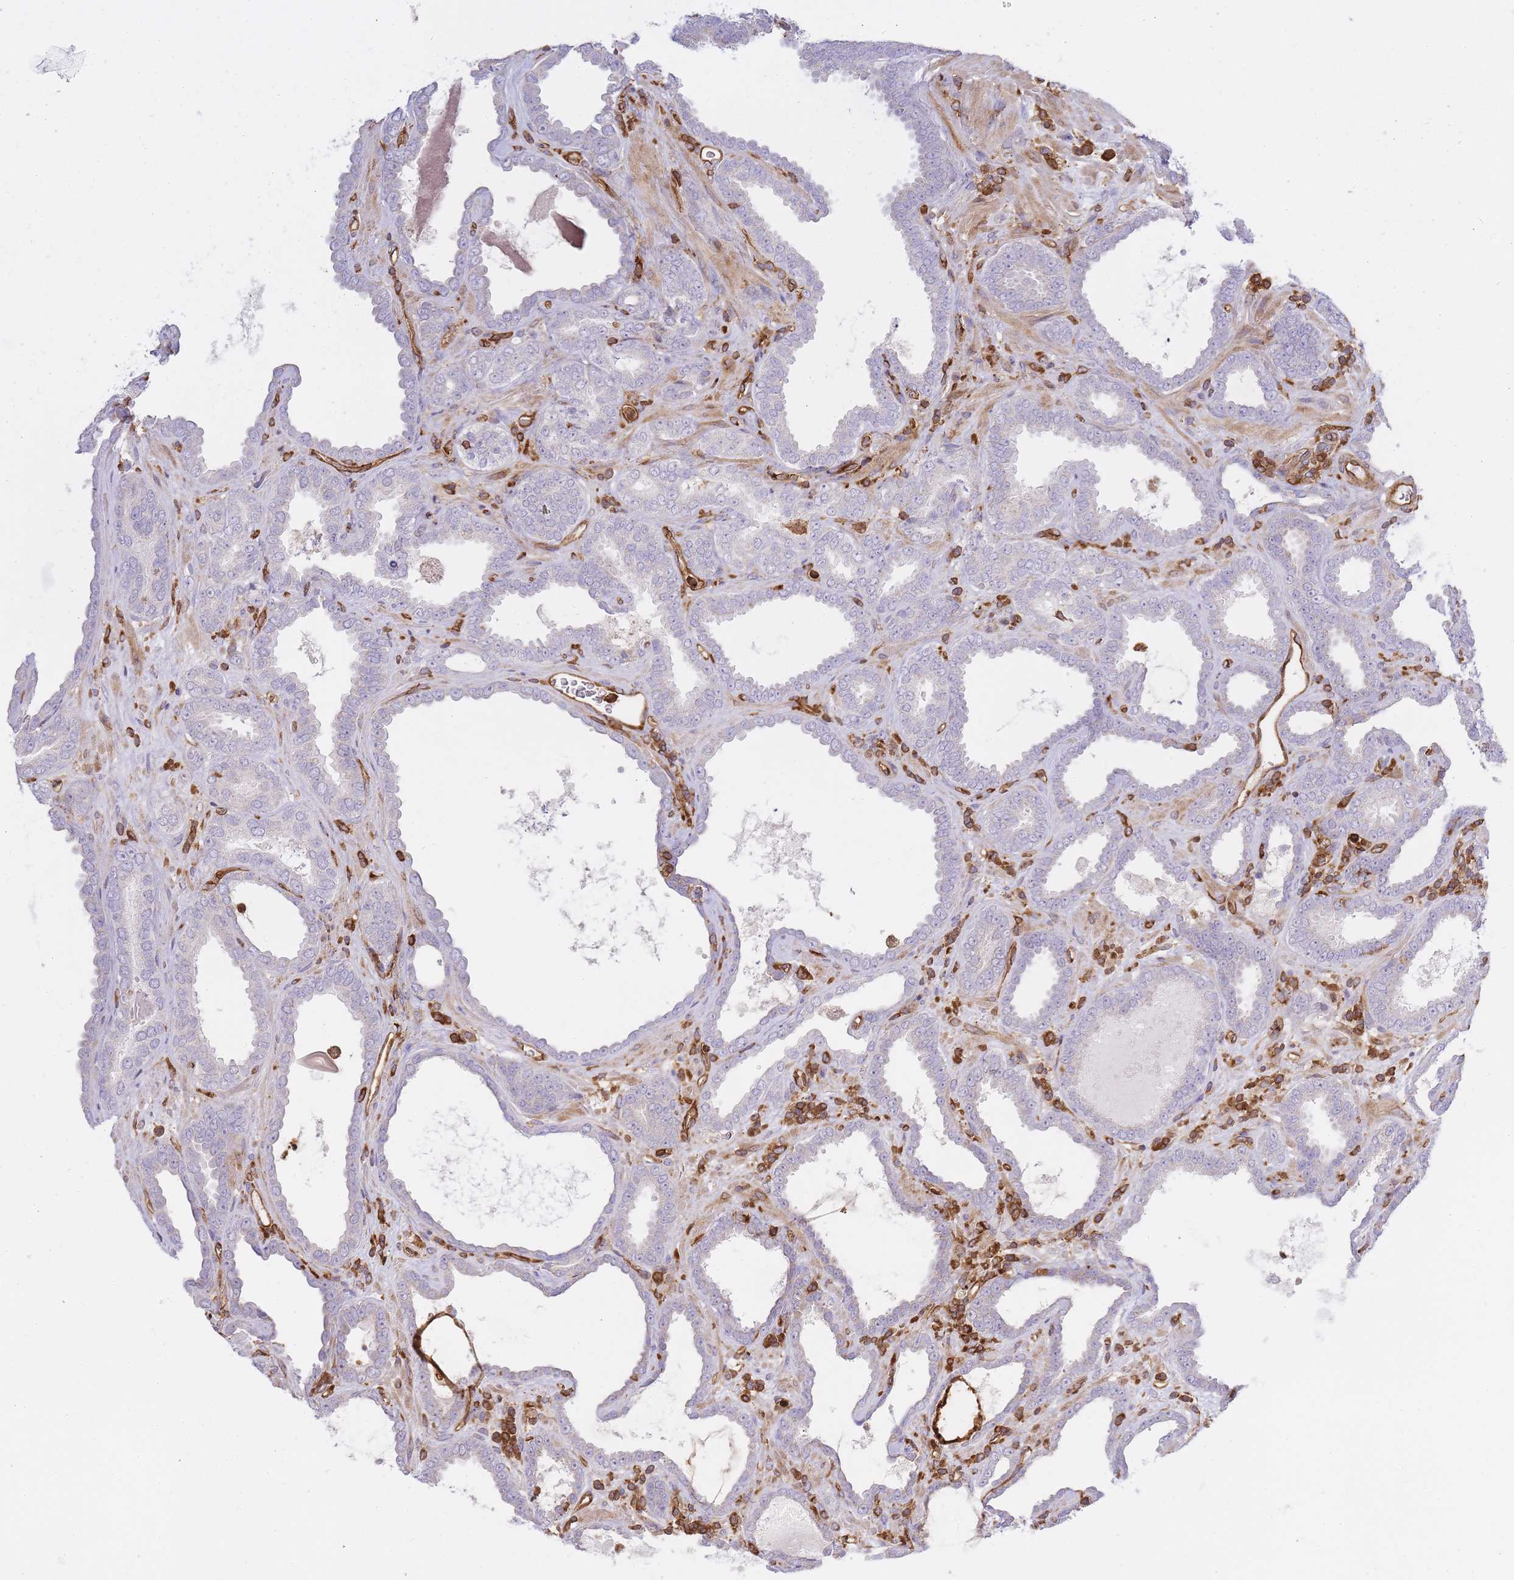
{"staining": {"intensity": "negative", "quantity": "none", "location": "none"}, "tissue": "prostate cancer", "cell_type": "Tumor cells", "image_type": "cancer", "snomed": [{"axis": "morphology", "description": "Adenocarcinoma, High grade"}, {"axis": "topography", "description": "Prostate"}], "caption": "This is a photomicrograph of immunohistochemistry (IHC) staining of prostate high-grade adenocarcinoma, which shows no positivity in tumor cells.", "gene": "MSN", "patient": {"sex": "male", "age": 72}}